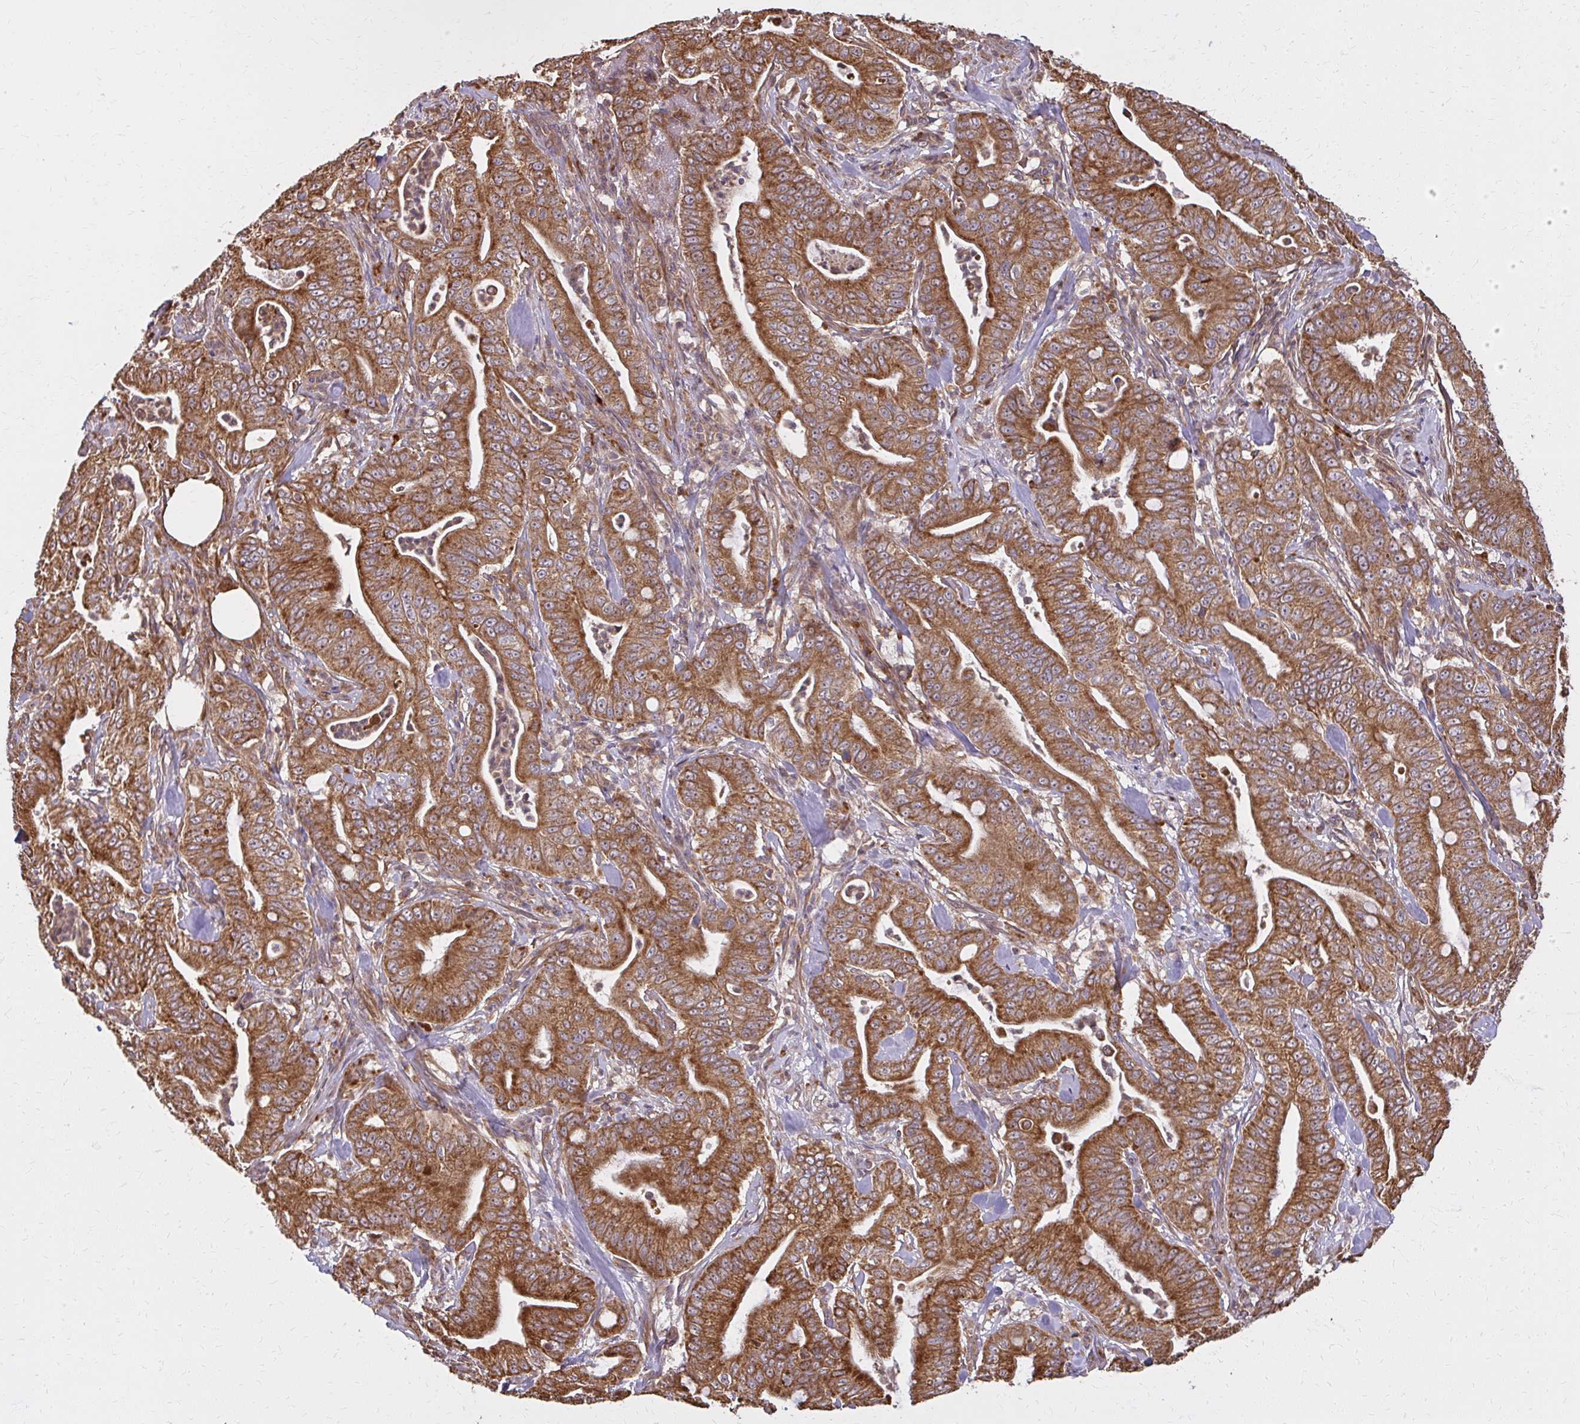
{"staining": {"intensity": "strong", "quantity": ">75%", "location": "cytoplasmic/membranous"}, "tissue": "pancreatic cancer", "cell_type": "Tumor cells", "image_type": "cancer", "snomed": [{"axis": "morphology", "description": "Adenocarcinoma, NOS"}, {"axis": "topography", "description": "Pancreas"}], "caption": "This is a micrograph of IHC staining of adenocarcinoma (pancreatic), which shows strong staining in the cytoplasmic/membranous of tumor cells.", "gene": "GNS", "patient": {"sex": "male", "age": 71}}